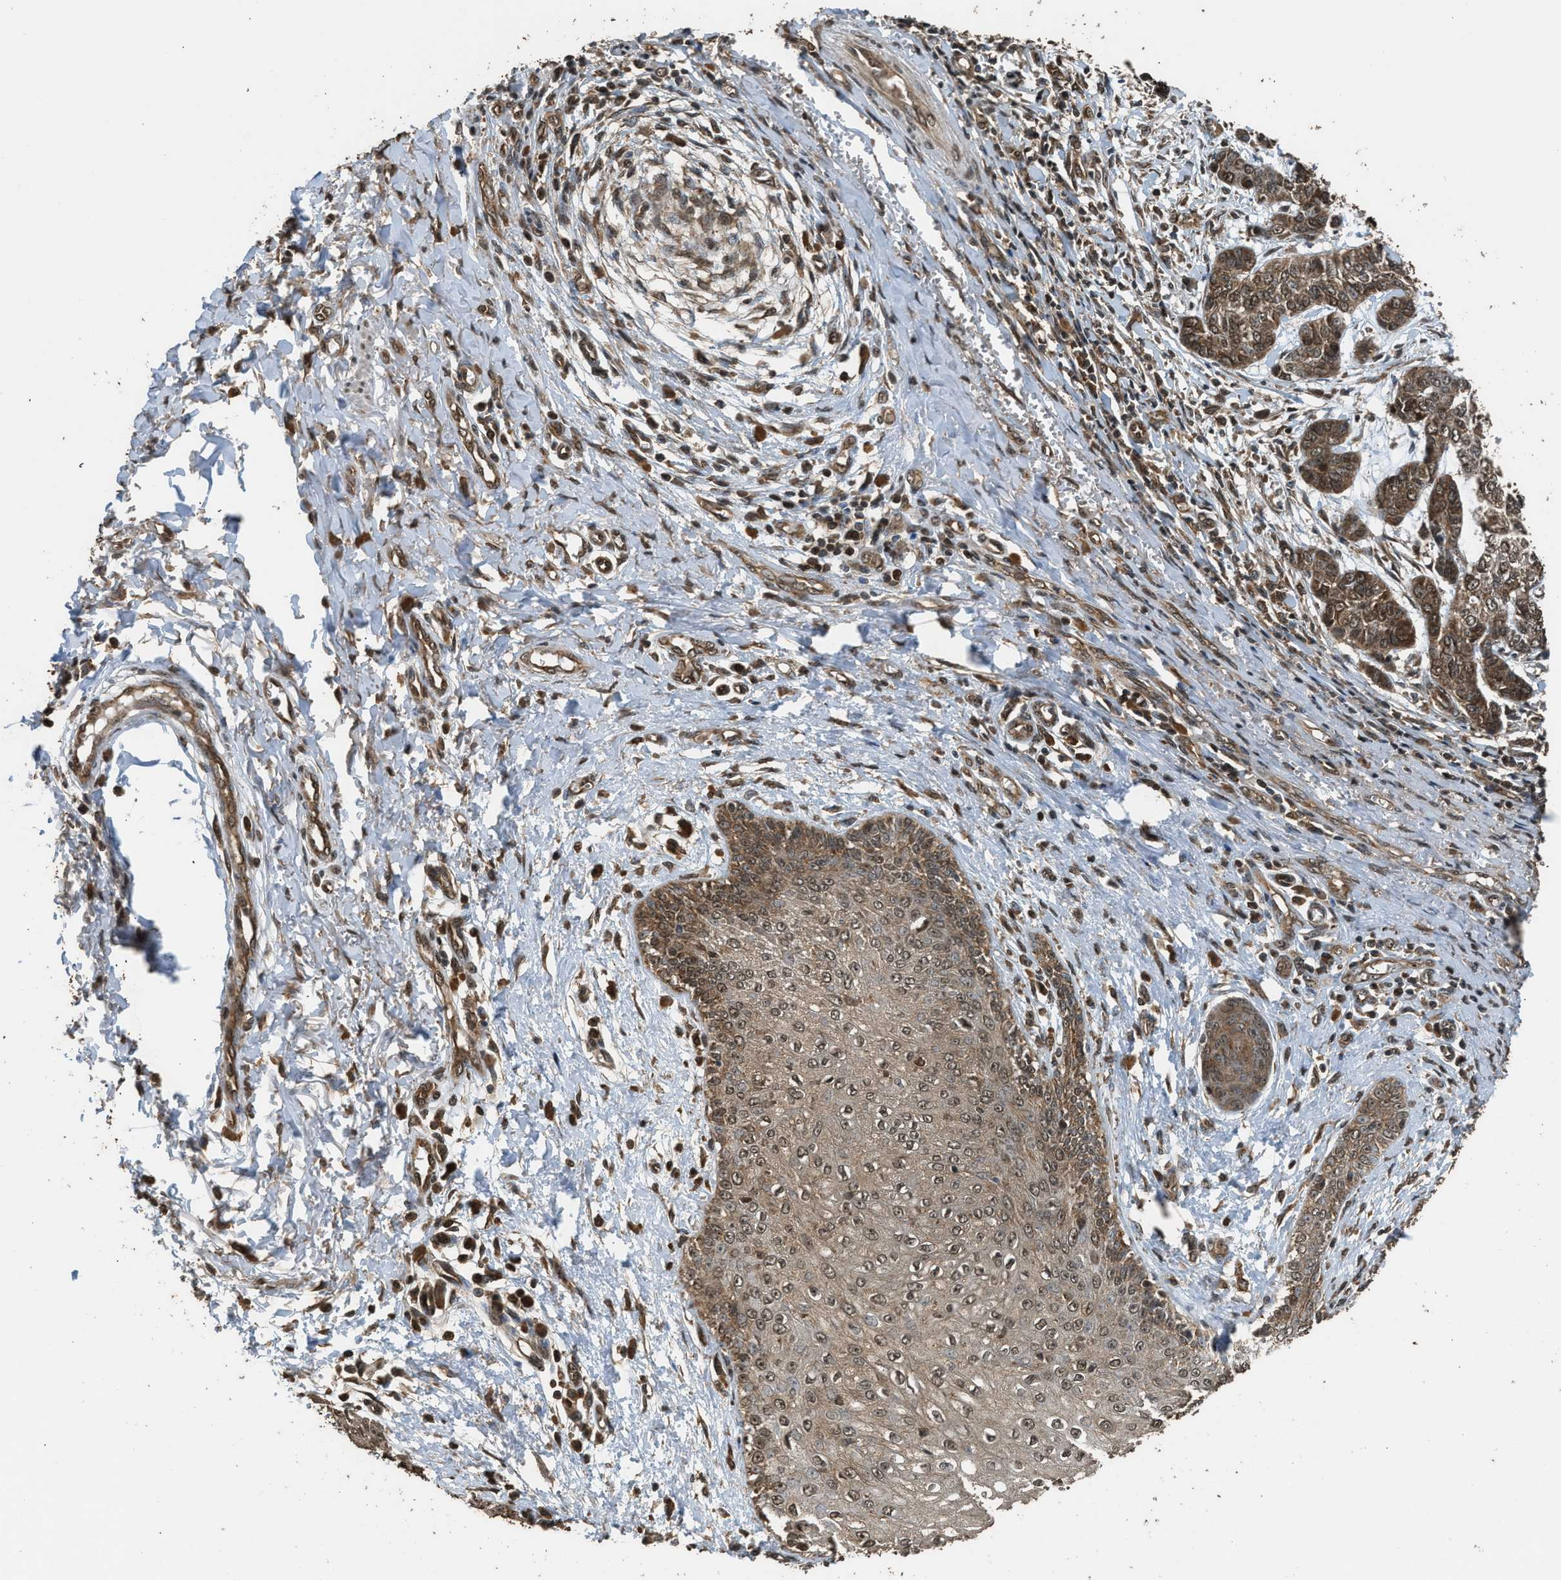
{"staining": {"intensity": "strong", "quantity": ">75%", "location": "cytoplasmic/membranous,nuclear"}, "tissue": "skin cancer", "cell_type": "Tumor cells", "image_type": "cancer", "snomed": [{"axis": "morphology", "description": "Basal cell carcinoma"}, {"axis": "topography", "description": "Skin"}], "caption": "DAB (3,3'-diaminobenzidine) immunohistochemical staining of skin cancer (basal cell carcinoma) reveals strong cytoplasmic/membranous and nuclear protein staining in approximately >75% of tumor cells.", "gene": "MYBL2", "patient": {"sex": "female", "age": 64}}